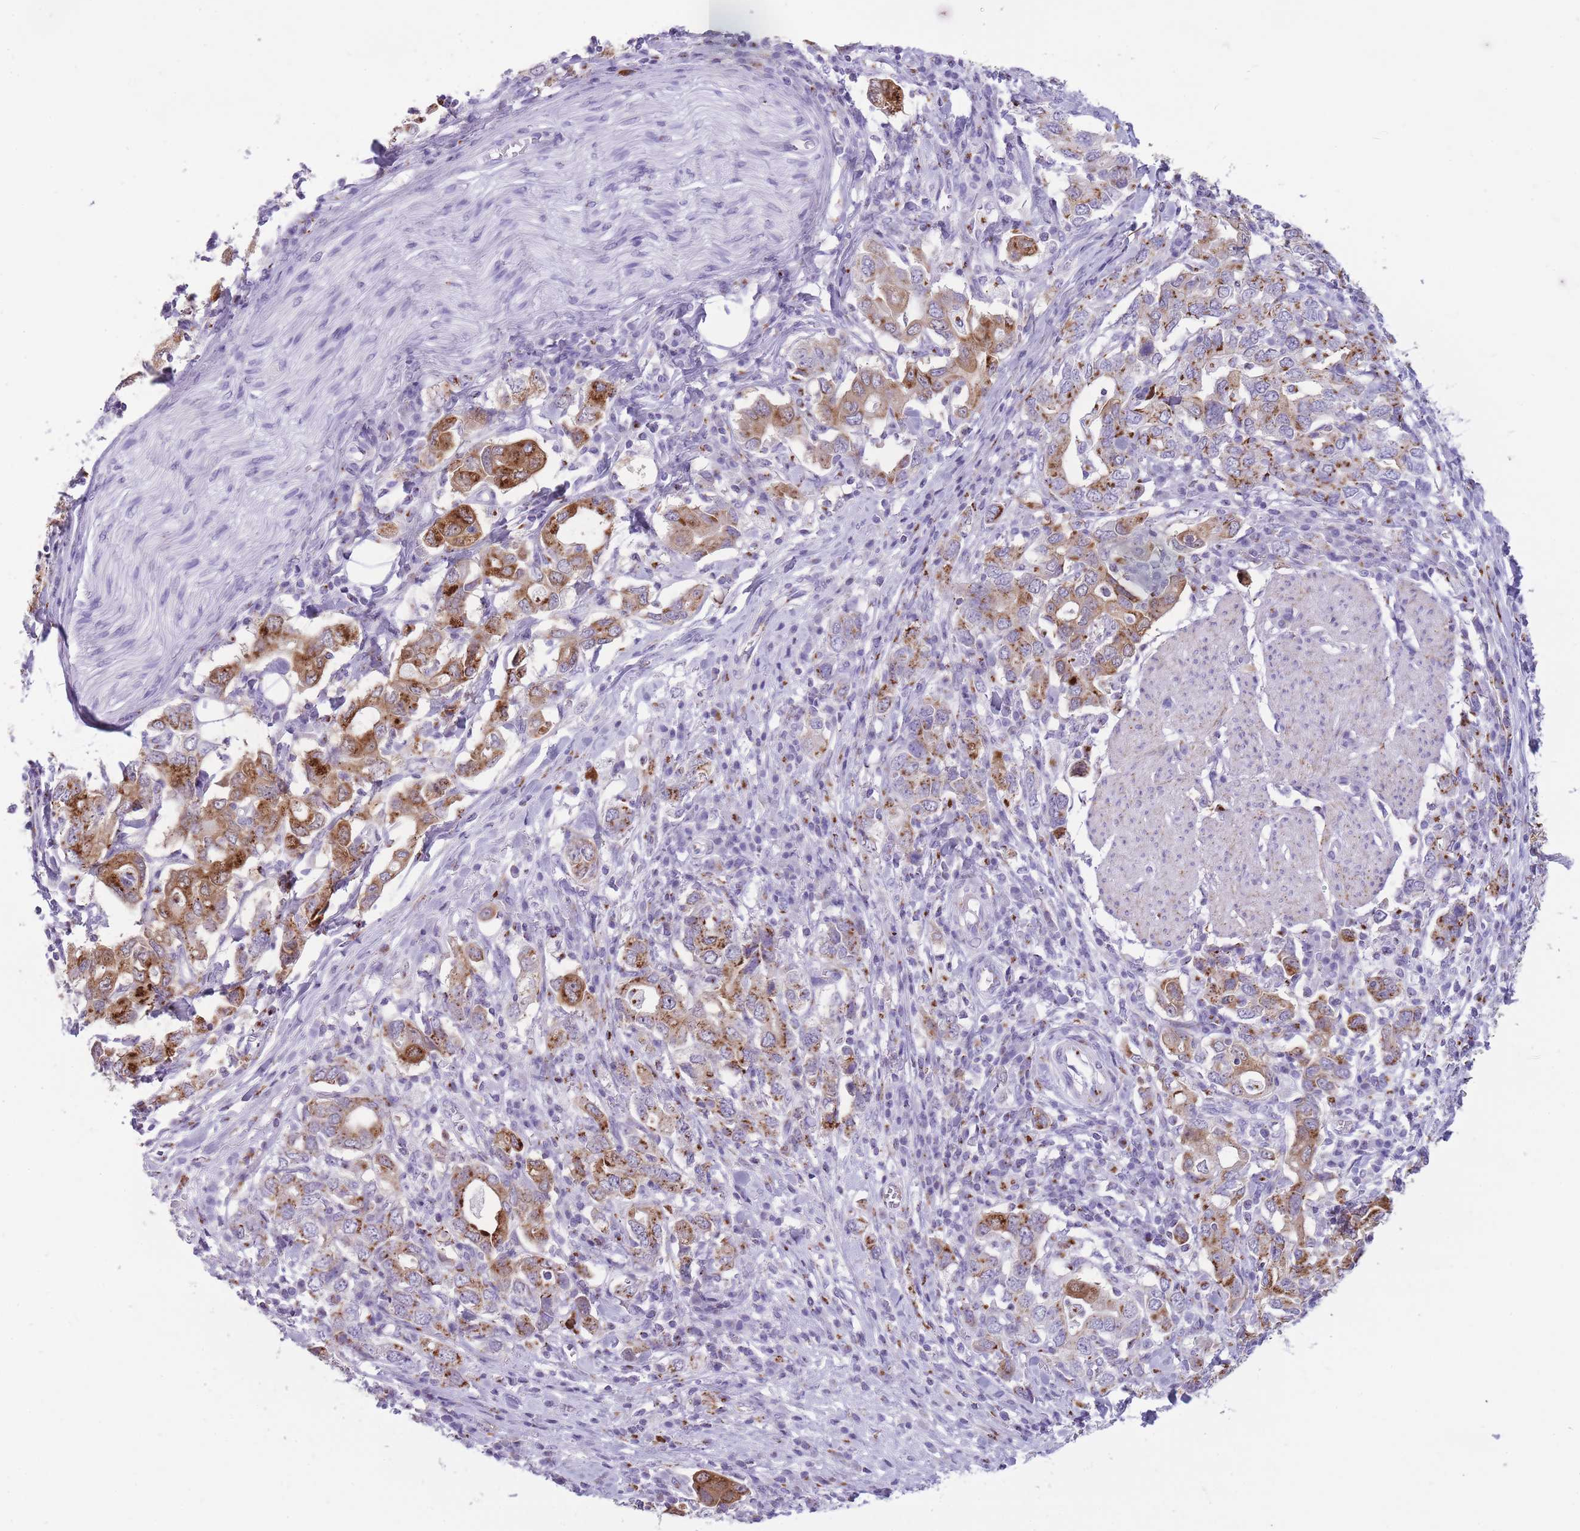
{"staining": {"intensity": "moderate", "quantity": ">75%", "location": "cytoplasmic/membranous"}, "tissue": "stomach cancer", "cell_type": "Tumor cells", "image_type": "cancer", "snomed": [{"axis": "morphology", "description": "Adenocarcinoma, NOS"}, {"axis": "topography", "description": "Stomach, upper"}, {"axis": "topography", "description": "Stomach"}], "caption": "Stomach adenocarcinoma tissue displays moderate cytoplasmic/membranous staining in about >75% of tumor cells, visualized by immunohistochemistry.", "gene": "B4GALT2", "patient": {"sex": "male", "age": 62}}